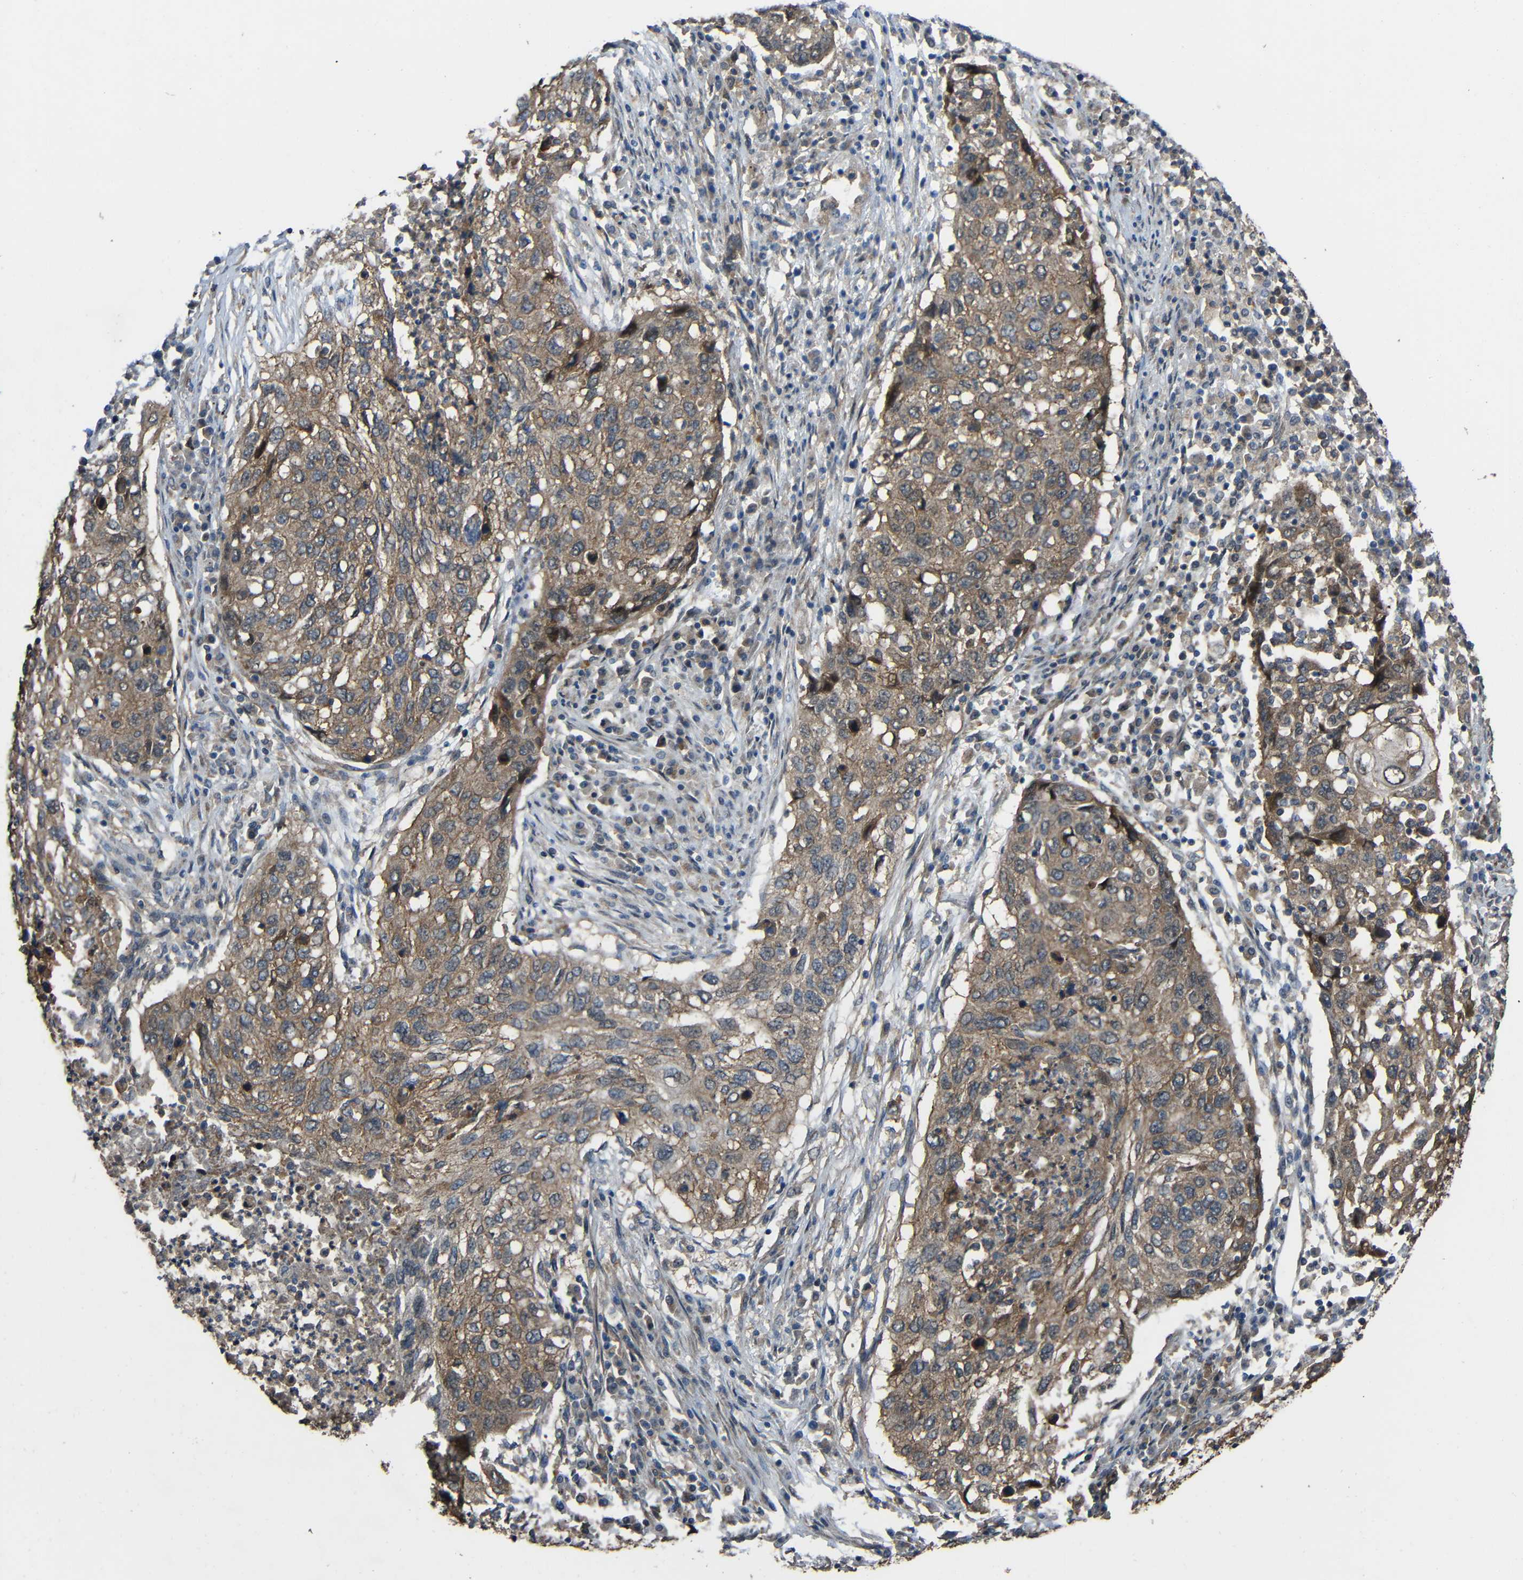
{"staining": {"intensity": "moderate", "quantity": ">75%", "location": "cytoplasmic/membranous"}, "tissue": "lung cancer", "cell_type": "Tumor cells", "image_type": "cancer", "snomed": [{"axis": "morphology", "description": "Squamous cell carcinoma, NOS"}, {"axis": "topography", "description": "Lung"}], "caption": "The micrograph reveals immunohistochemical staining of squamous cell carcinoma (lung). There is moderate cytoplasmic/membranous positivity is seen in about >75% of tumor cells.", "gene": "CHST9", "patient": {"sex": "female", "age": 63}}